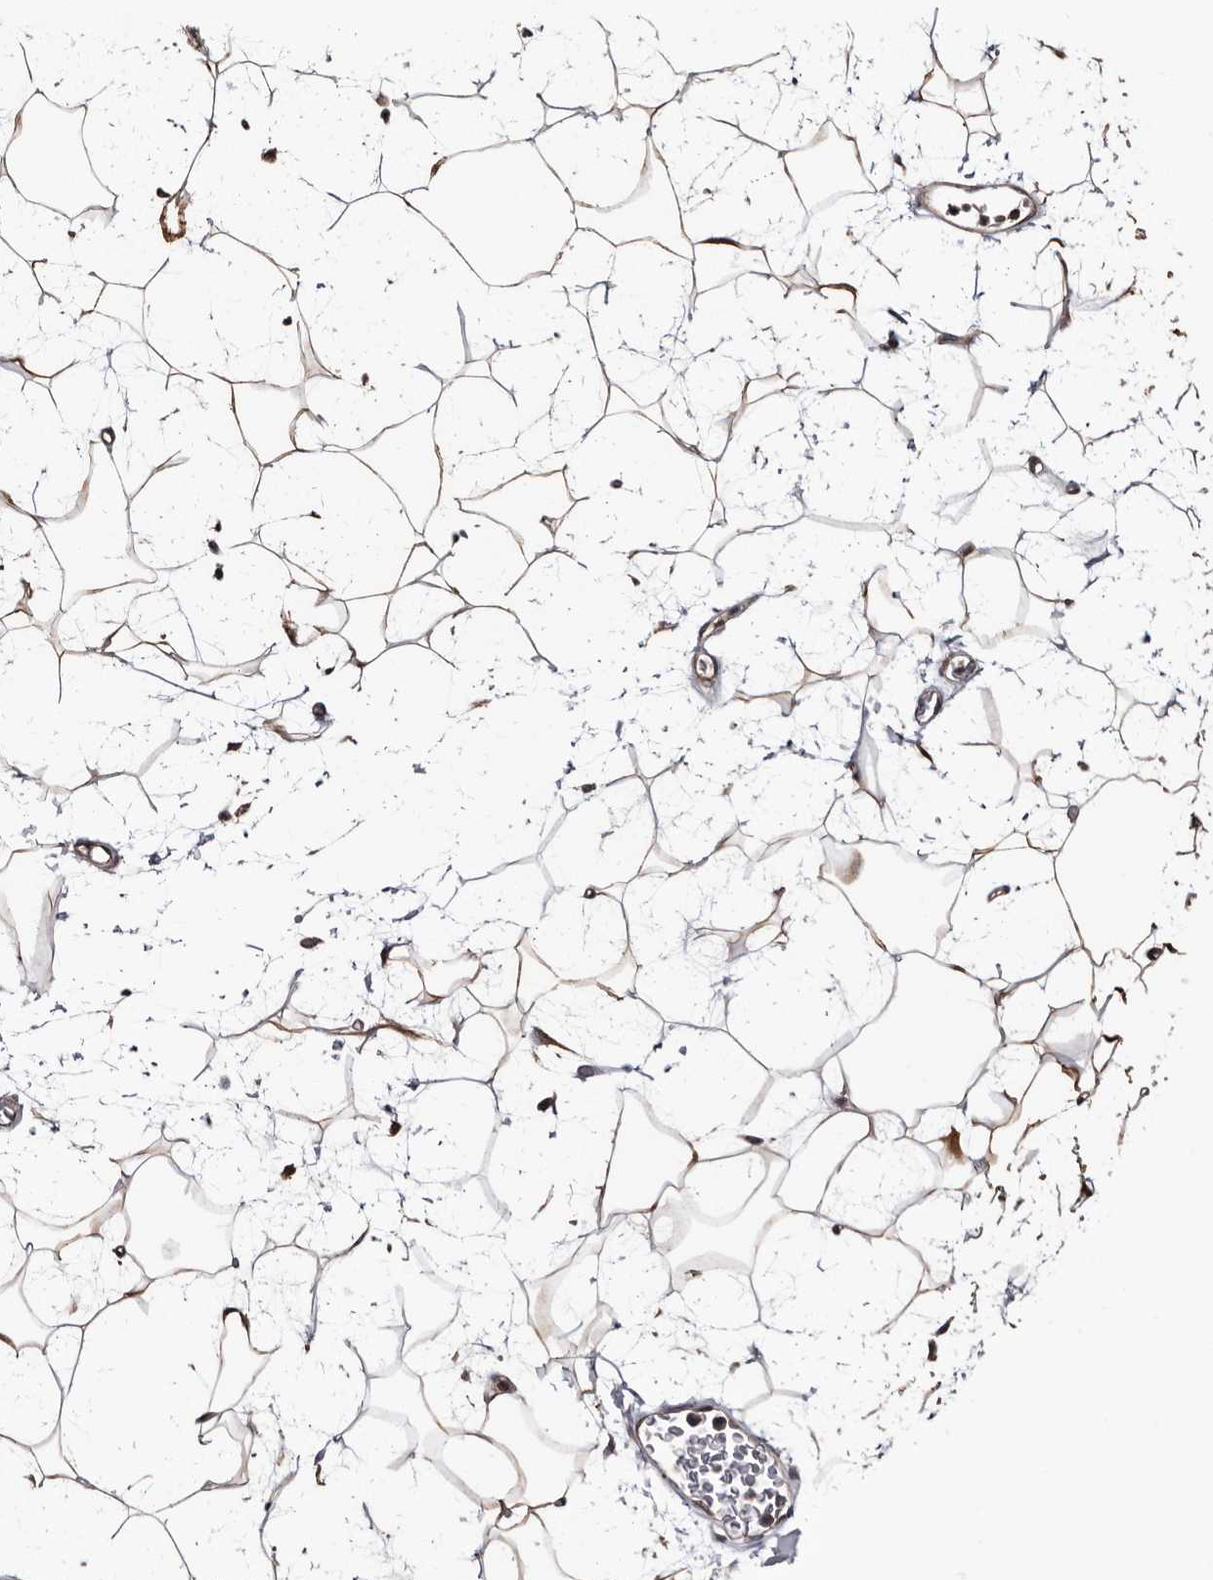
{"staining": {"intensity": "negative", "quantity": "none", "location": "none"}, "tissue": "adipose tissue", "cell_type": "Adipocytes", "image_type": "normal", "snomed": [{"axis": "morphology", "description": "Normal tissue, NOS"}, {"axis": "topography", "description": "Soft tissue"}], "caption": "IHC of normal human adipose tissue shows no positivity in adipocytes. (DAB (3,3'-diaminobenzidine) IHC, high magnification).", "gene": "TTI2", "patient": {"sex": "male", "age": 72}}